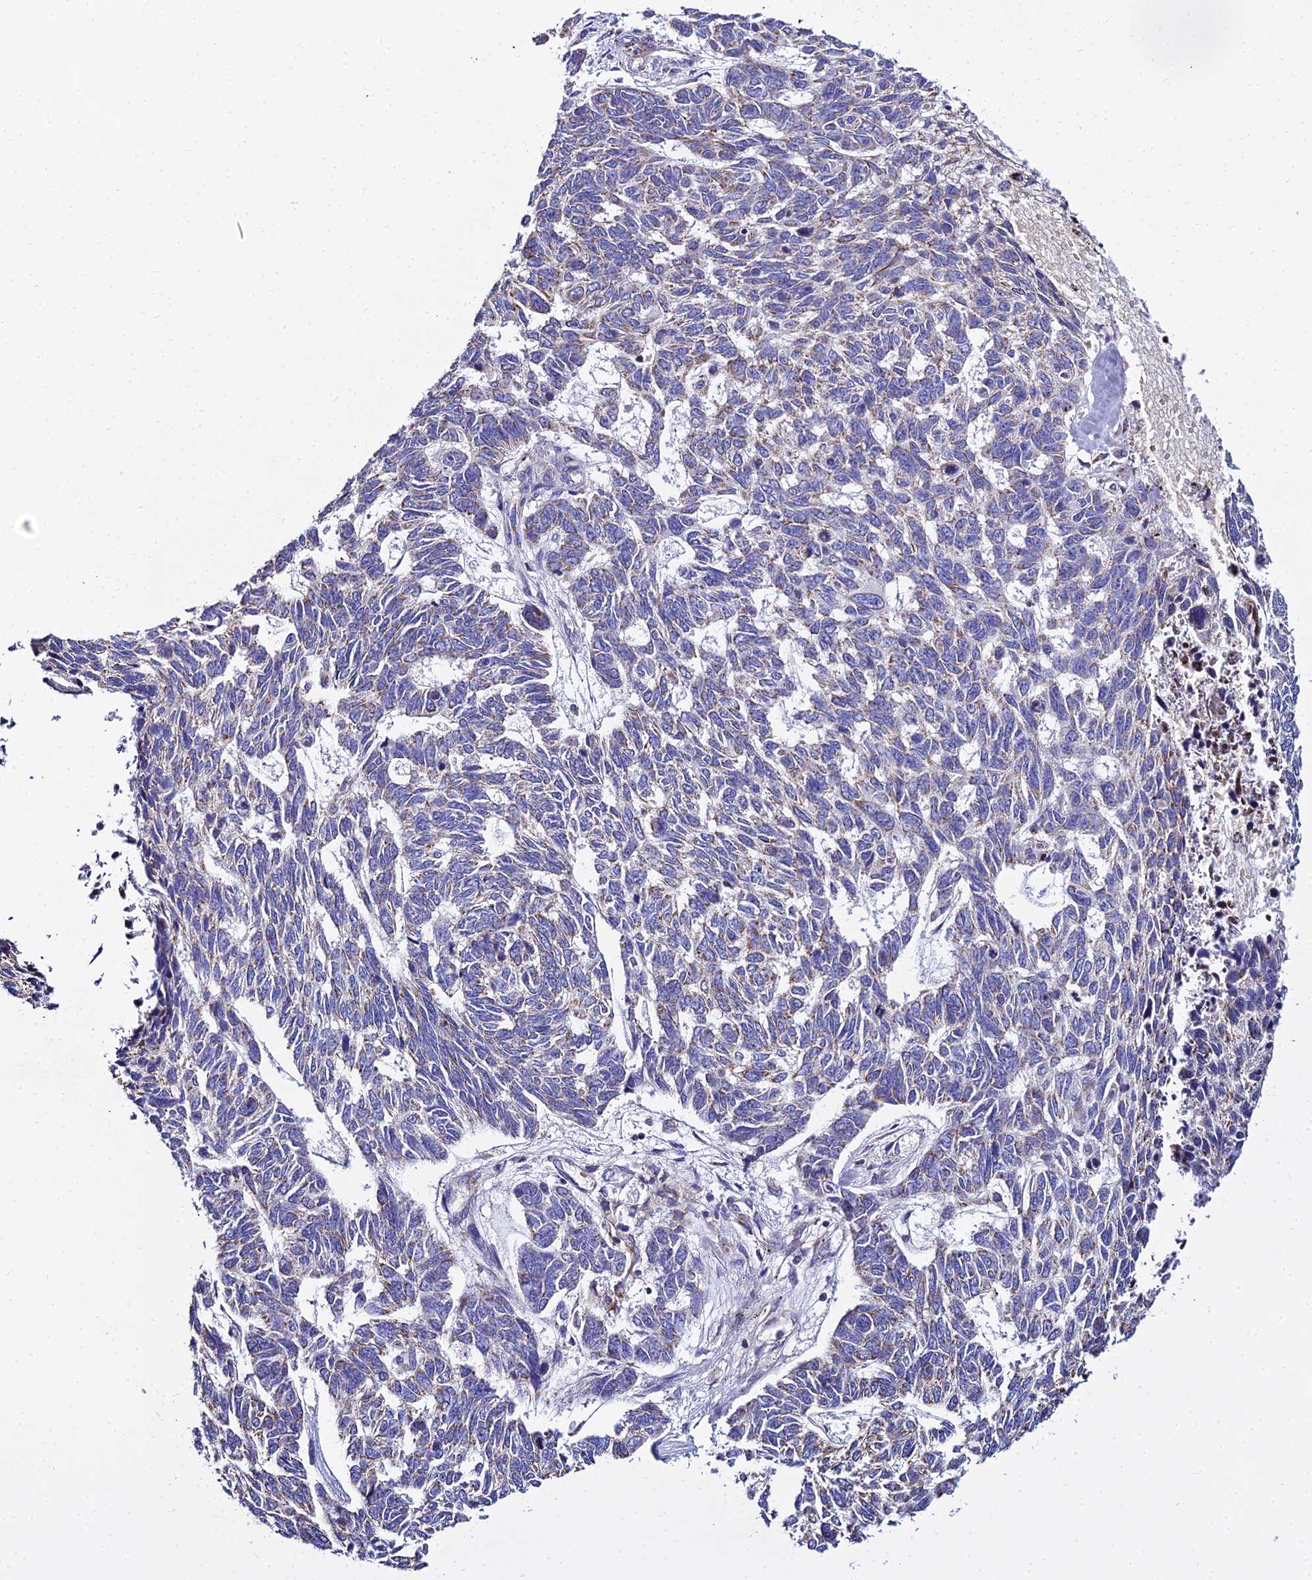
{"staining": {"intensity": "weak", "quantity": "<25%", "location": "cytoplasmic/membranous"}, "tissue": "skin cancer", "cell_type": "Tumor cells", "image_type": "cancer", "snomed": [{"axis": "morphology", "description": "Basal cell carcinoma"}, {"axis": "topography", "description": "Skin"}], "caption": "Human skin basal cell carcinoma stained for a protein using IHC exhibits no positivity in tumor cells.", "gene": "TYW5", "patient": {"sex": "female", "age": 65}}